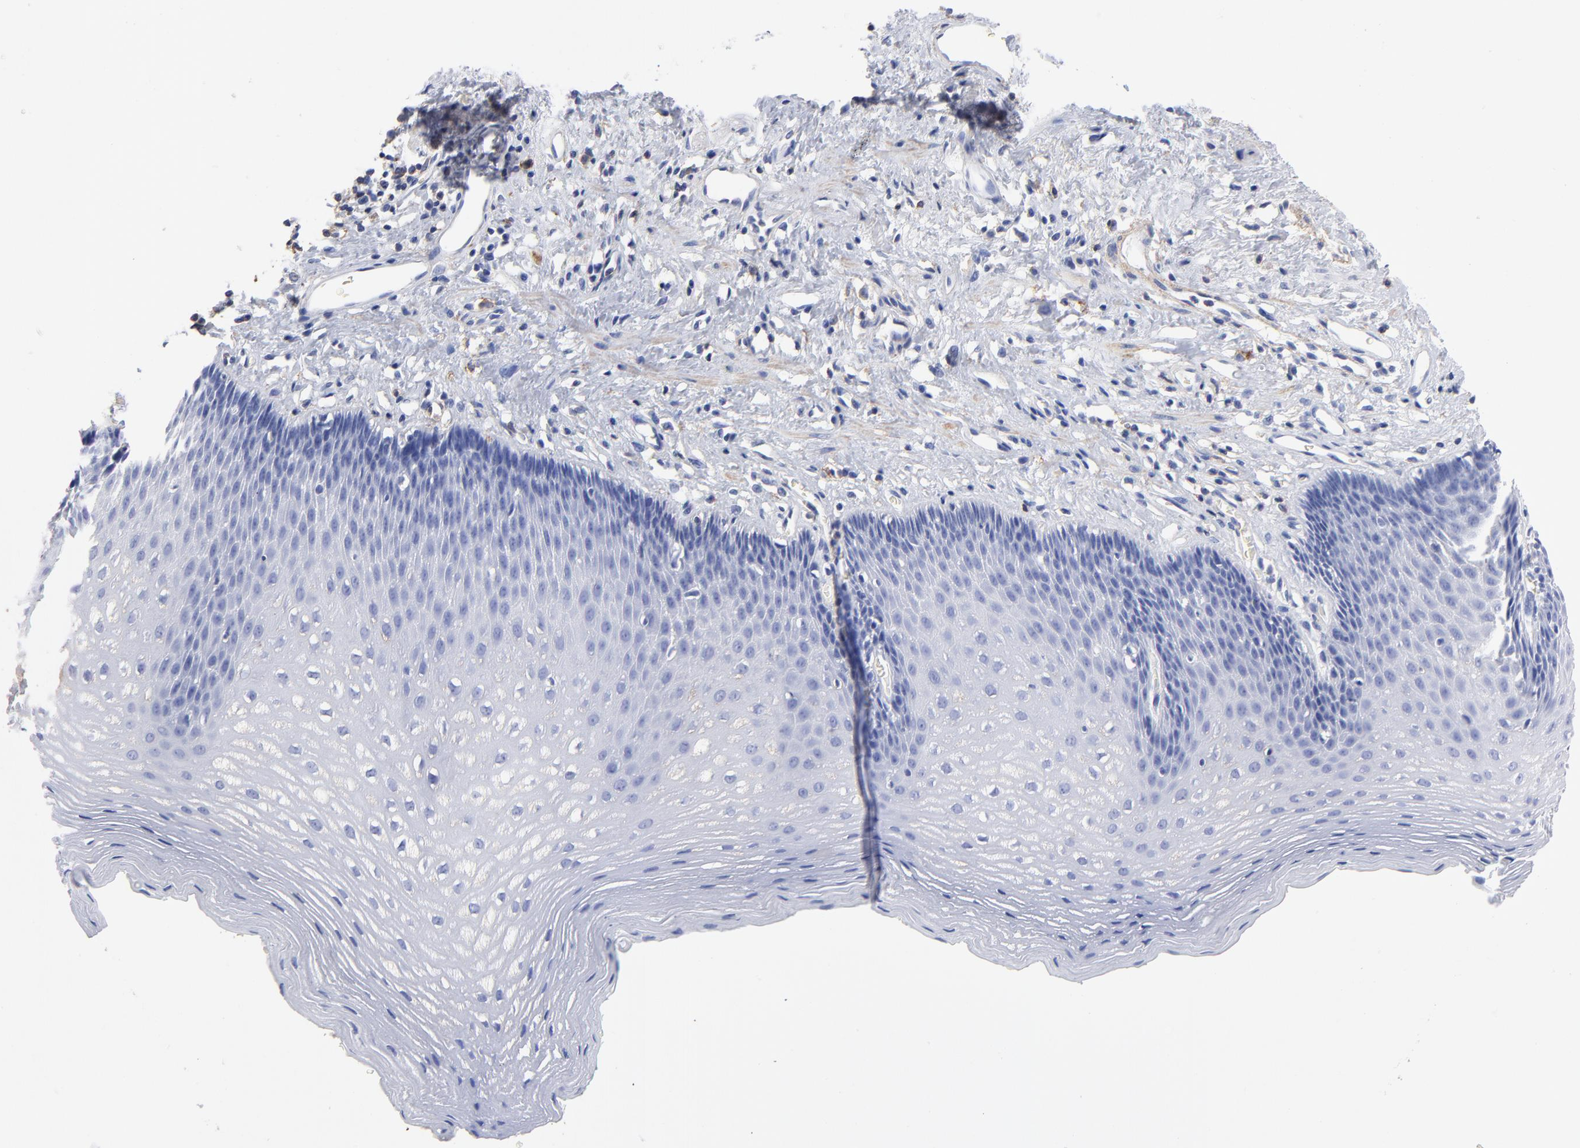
{"staining": {"intensity": "negative", "quantity": "none", "location": "none"}, "tissue": "esophagus", "cell_type": "Squamous epithelial cells", "image_type": "normal", "snomed": [{"axis": "morphology", "description": "Normal tissue, NOS"}, {"axis": "topography", "description": "Esophagus"}], "caption": "This is a image of immunohistochemistry (IHC) staining of normal esophagus, which shows no staining in squamous epithelial cells.", "gene": "ASL", "patient": {"sex": "female", "age": 70}}